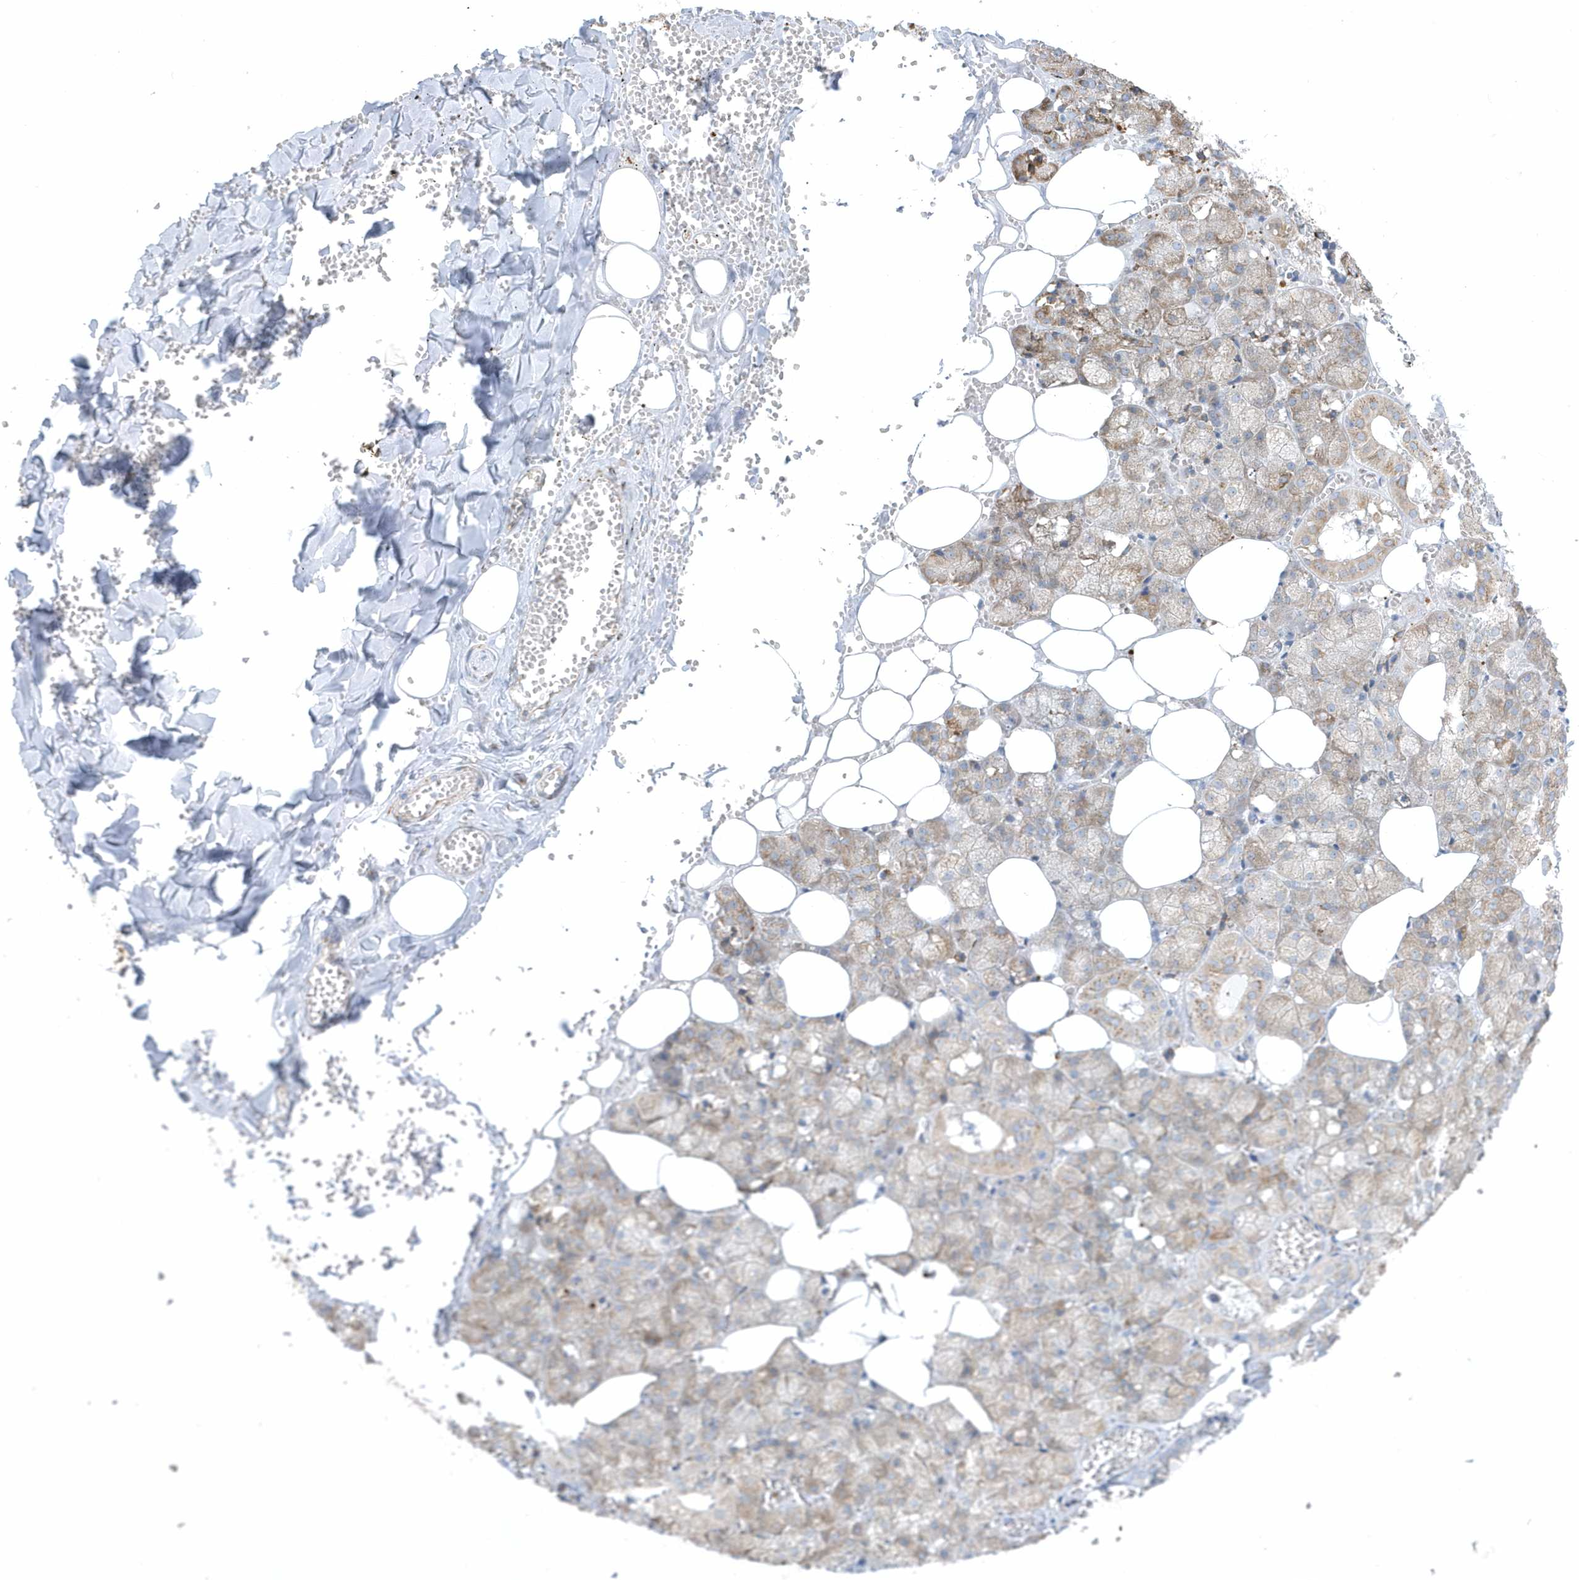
{"staining": {"intensity": "moderate", "quantity": "25%-75%", "location": "cytoplasmic/membranous"}, "tissue": "salivary gland", "cell_type": "Glandular cells", "image_type": "normal", "snomed": [{"axis": "morphology", "description": "Normal tissue, NOS"}, {"axis": "topography", "description": "Salivary gland"}], "caption": "This histopathology image demonstrates IHC staining of normal salivary gland, with medium moderate cytoplasmic/membranous positivity in approximately 25%-75% of glandular cells.", "gene": "DCAF1", "patient": {"sex": "male", "age": 62}}